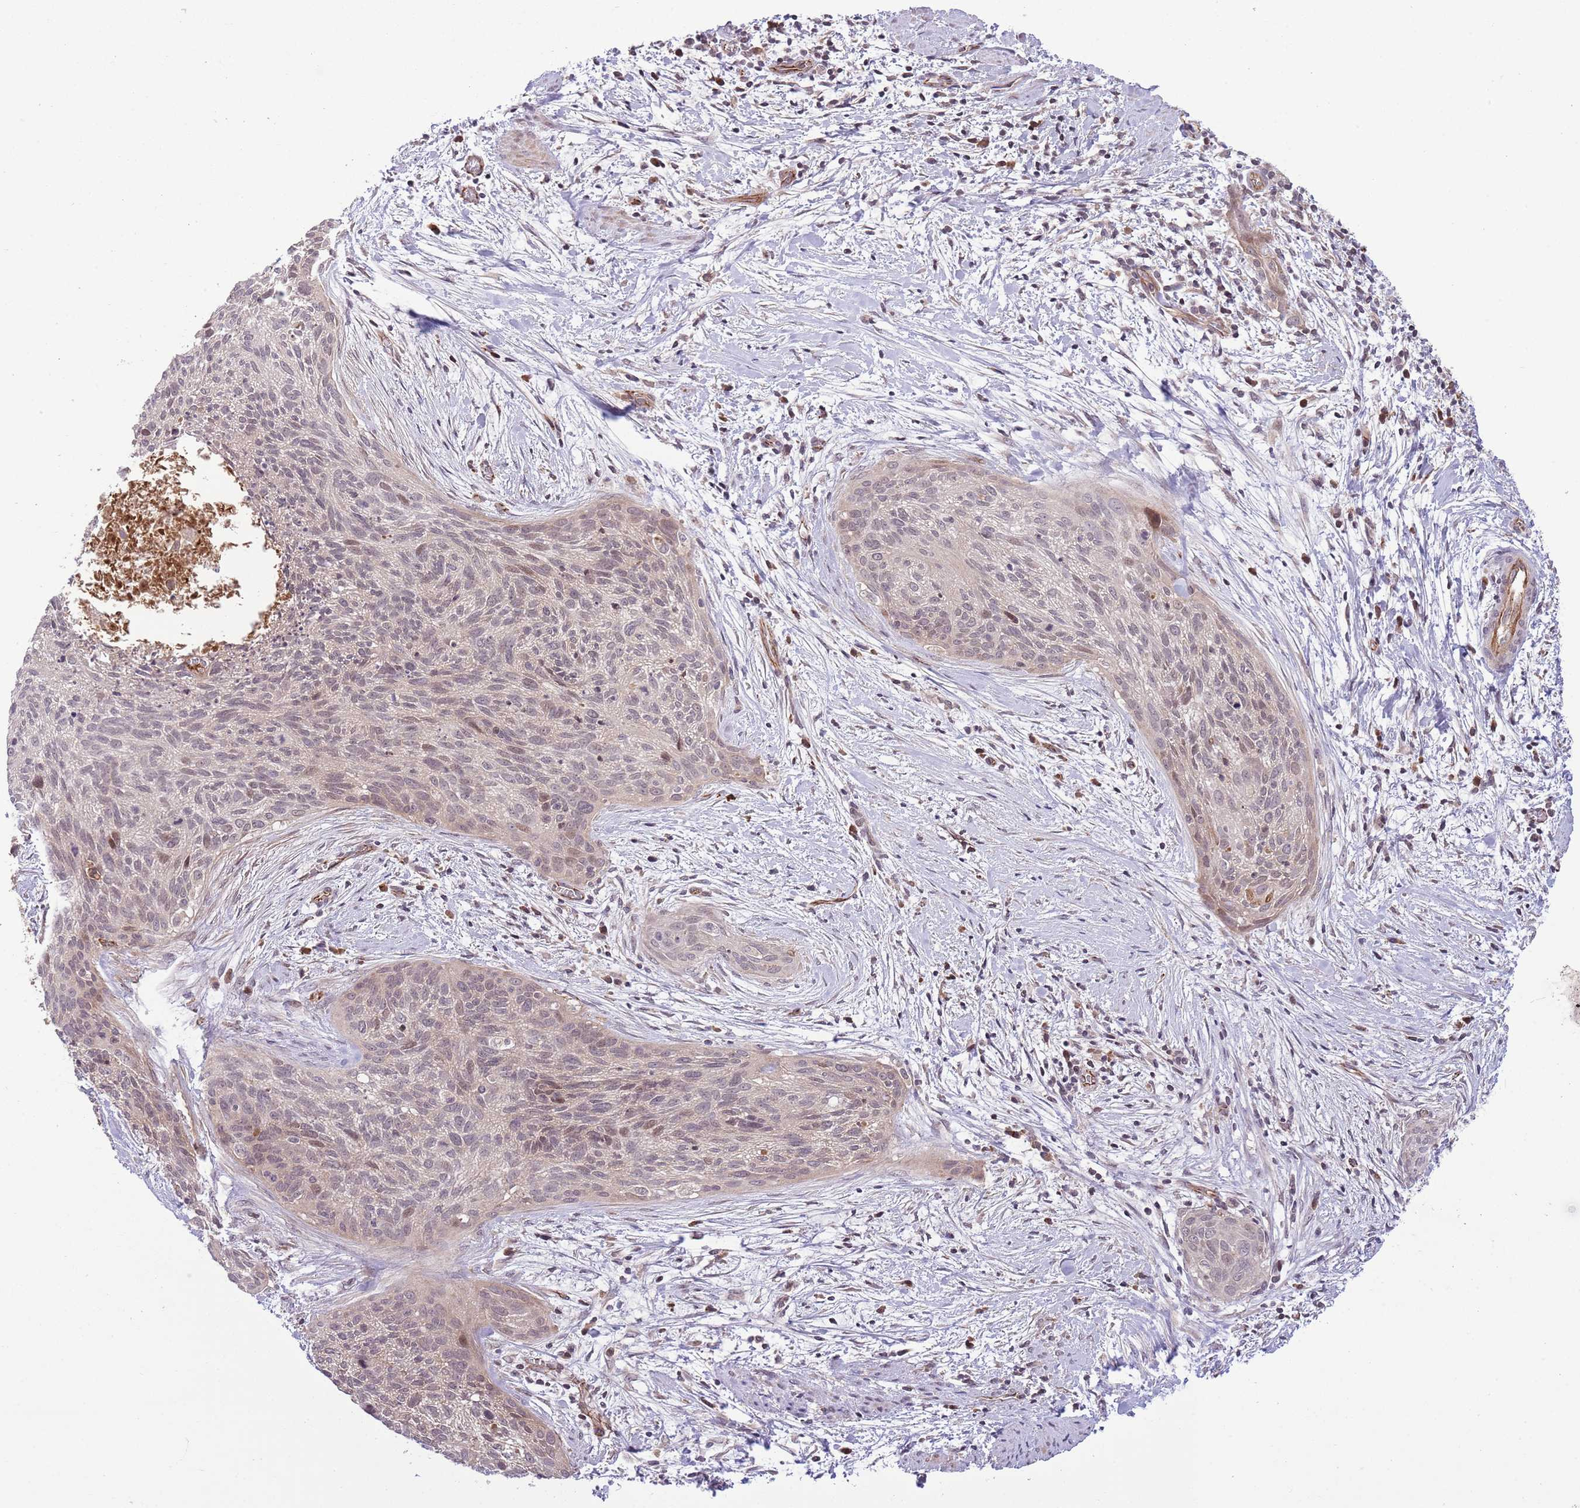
{"staining": {"intensity": "weak", "quantity": "<25%", "location": "nuclear"}, "tissue": "cervical cancer", "cell_type": "Tumor cells", "image_type": "cancer", "snomed": [{"axis": "morphology", "description": "Squamous cell carcinoma, NOS"}, {"axis": "topography", "description": "Cervix"}], "caption": "DAB (3,3'-diaminobenzidine) immunohistochemical staining of human cervical cancer exhibits no significant positivity in tumor cells.", "gene": "DPP10", "patient": {"sex": "female", "age": 55}}